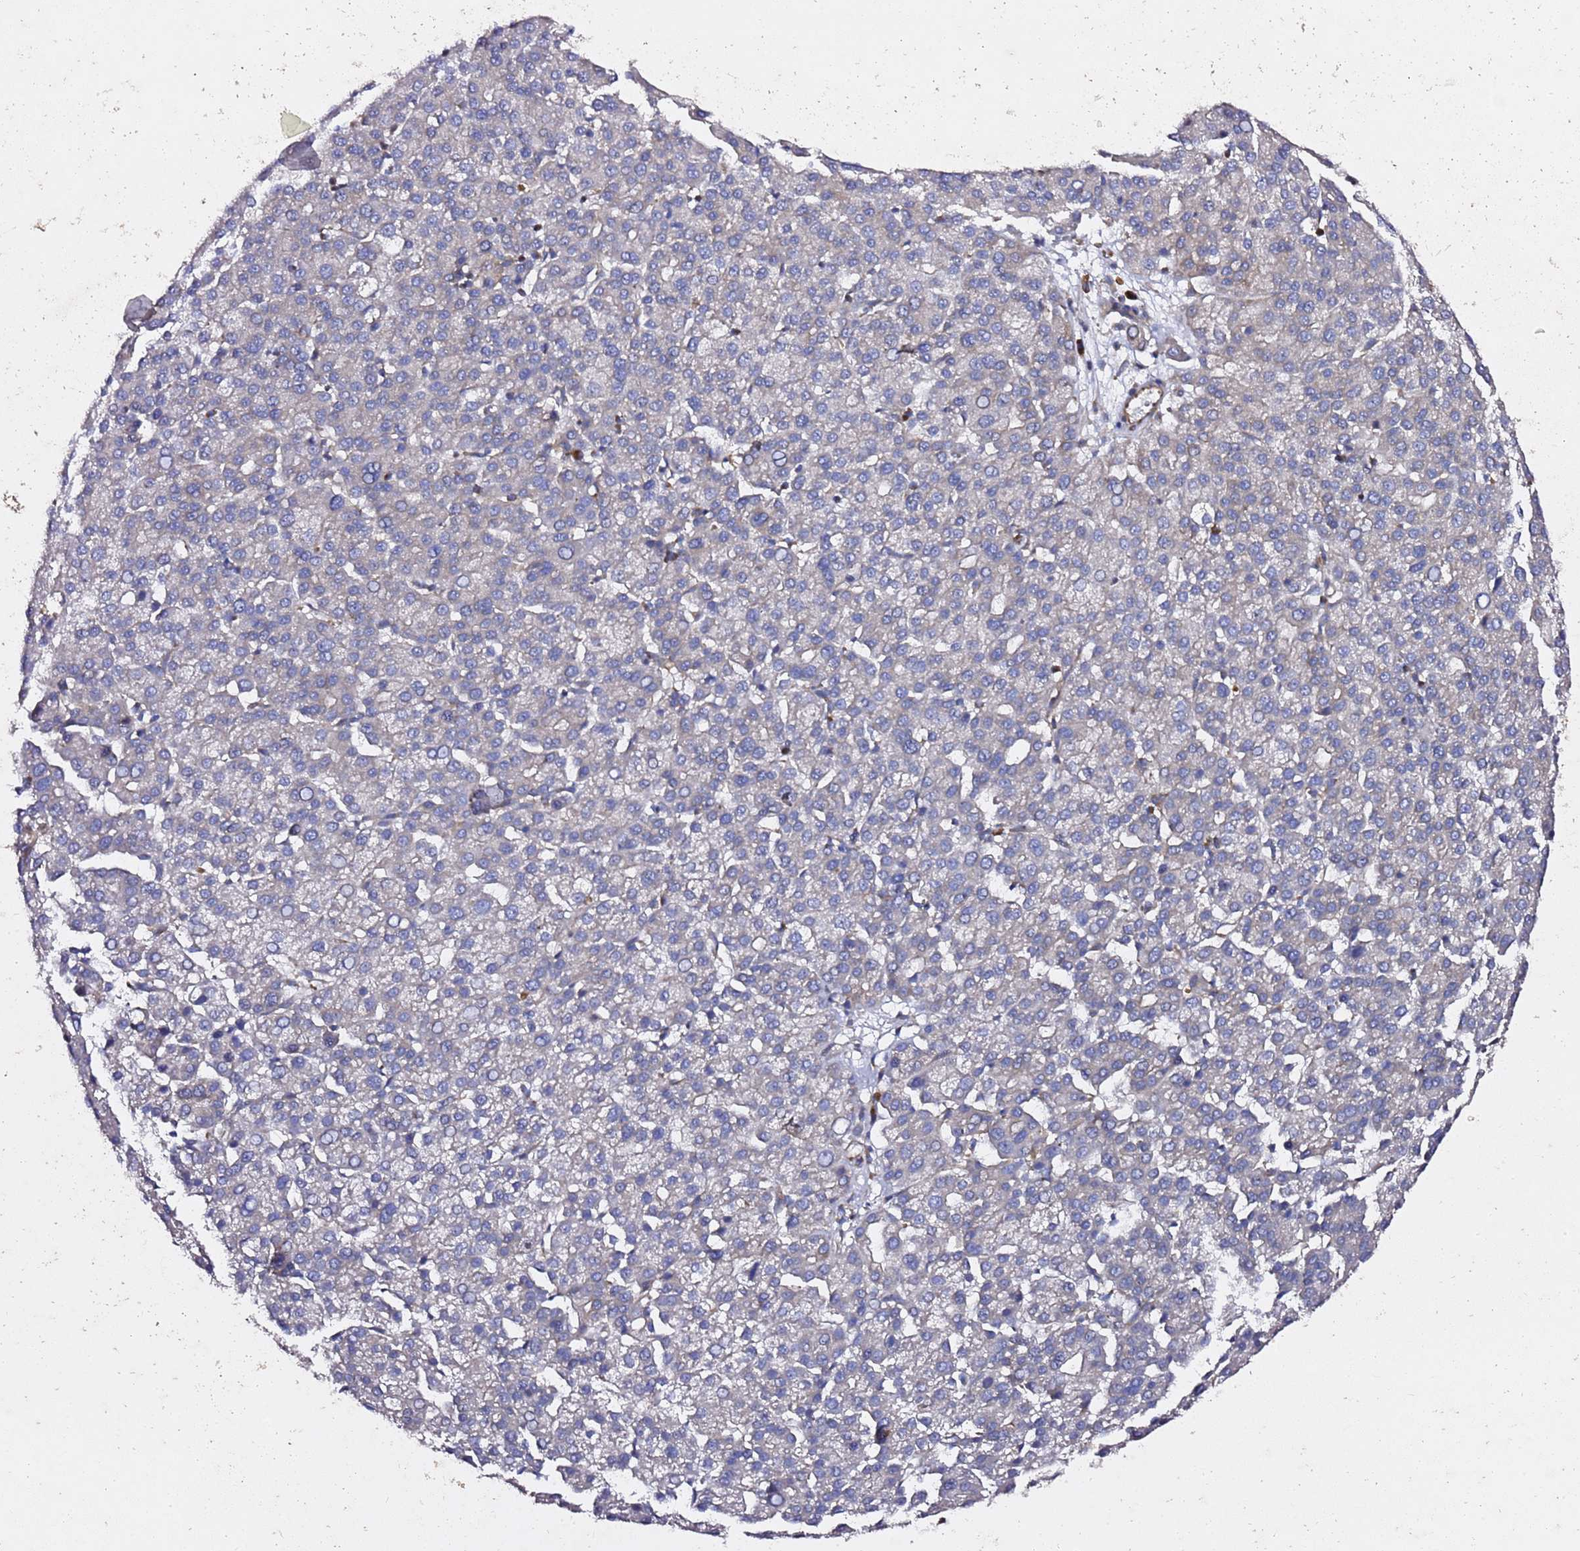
{"staining": {"intensity": "negative", "quantity": "none", "location": "none"}, "tissue": "liver cancer", "cell_type": "Tumor cells", "image_type": "cancer", "snomed": [{"axis": "morphology", "description": "Carcinoma, Hepatocellular, NOS"}, {"axis": "topography", "description": "Liver"}], "caption": "A high-resolution micrograph shows immunohistochemistry (IHC) staining of liver cancer (hepatocellular carcinoma), which demonstrates no significant staining in tumor cells.", "gene": "TPST1", "patient": {"sex": "female", "age": 58}}